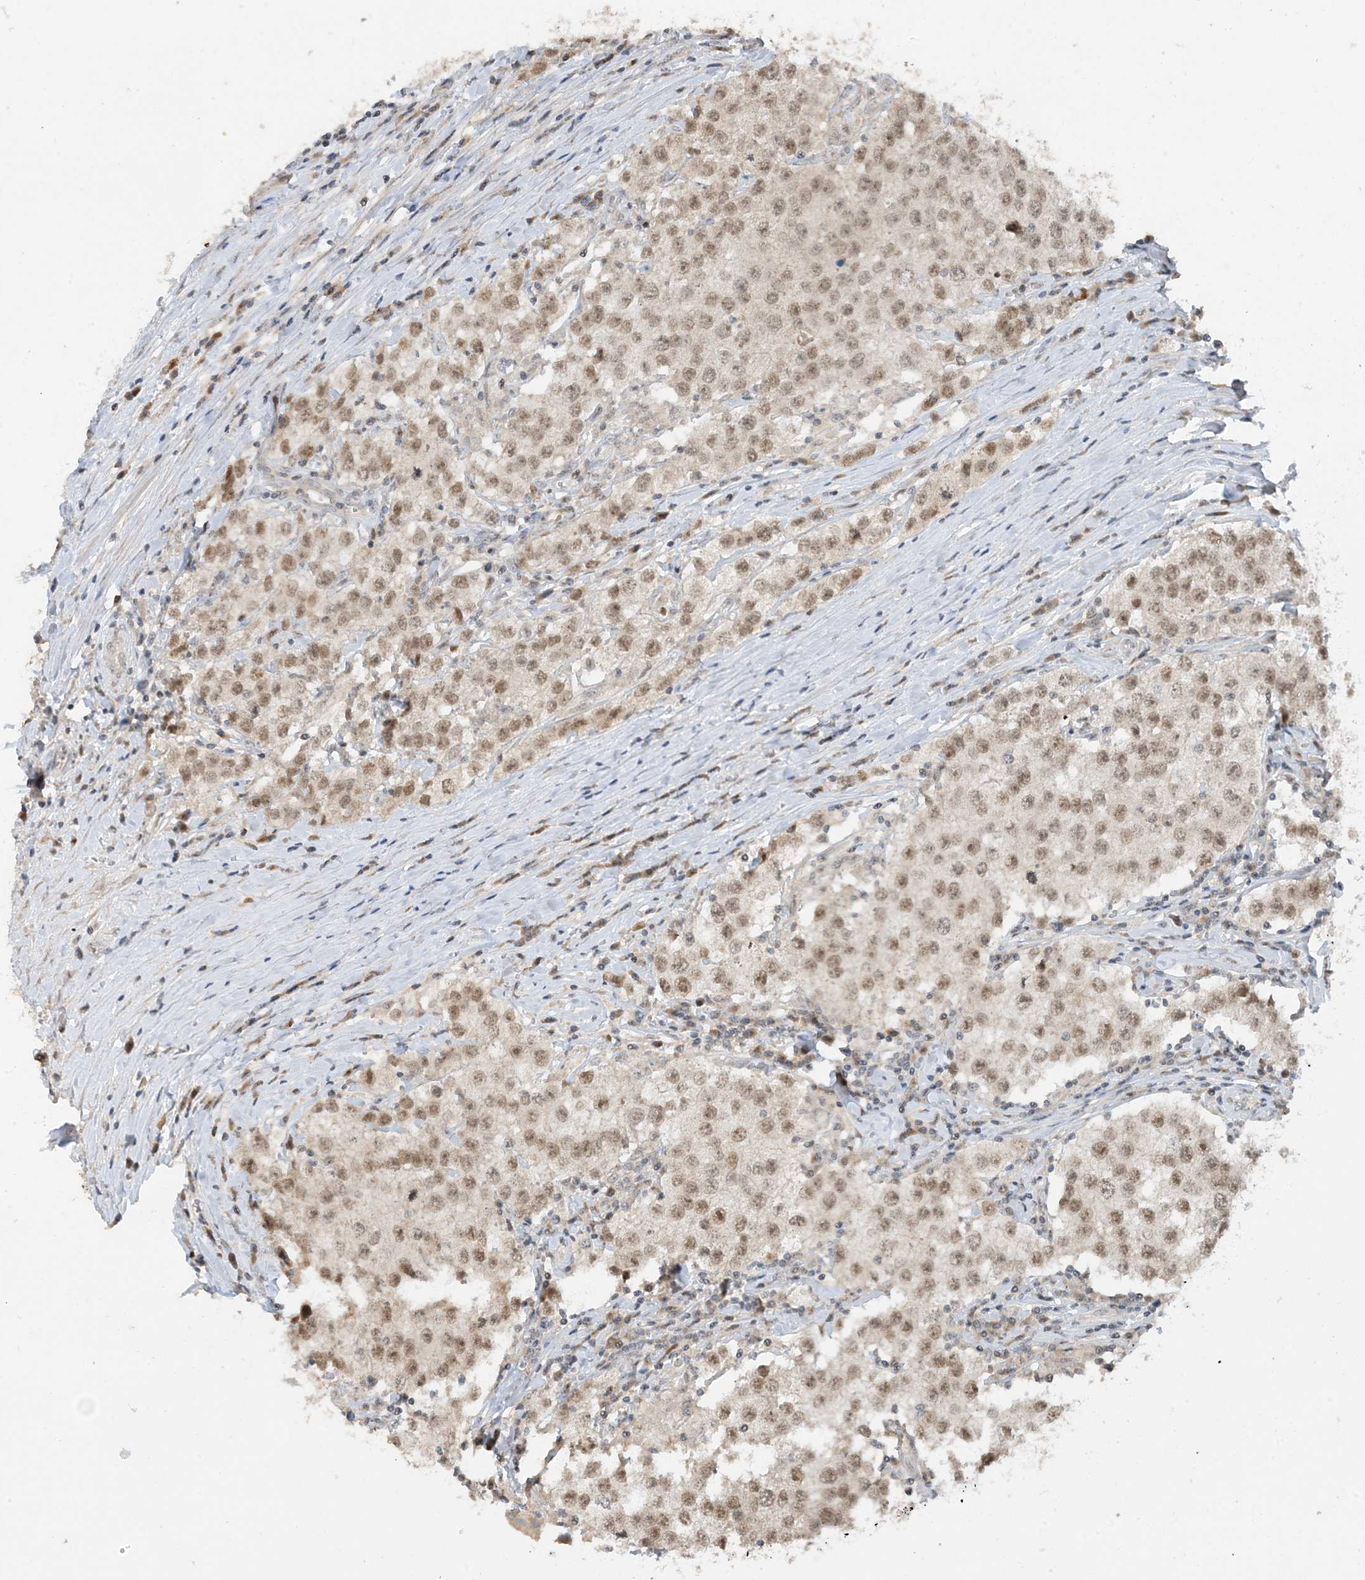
{"staining": {"intensity": "moderate", "quantity": ">75%", "location": "nuclear"}, "tissue": "testis cancer", "cell_type": "Tumor cells", "image_type": "cancer", "snomed": [{"axis": "morphology", "description": "Seminoma, NOS"}, {"axis": "morphology", "description": "Carcinoma, Embryonal, NOS"}, {"axis": "topography", "description": "Testis"}], "caption": "Embryonal carcinoma (testis) was stained to show a protein in brown. There is medium levels of moderate nuclear positivity in about >75% of tumor cells.", "gene": "PRRT3", "patient": {"sex": "male", "age": 43}}